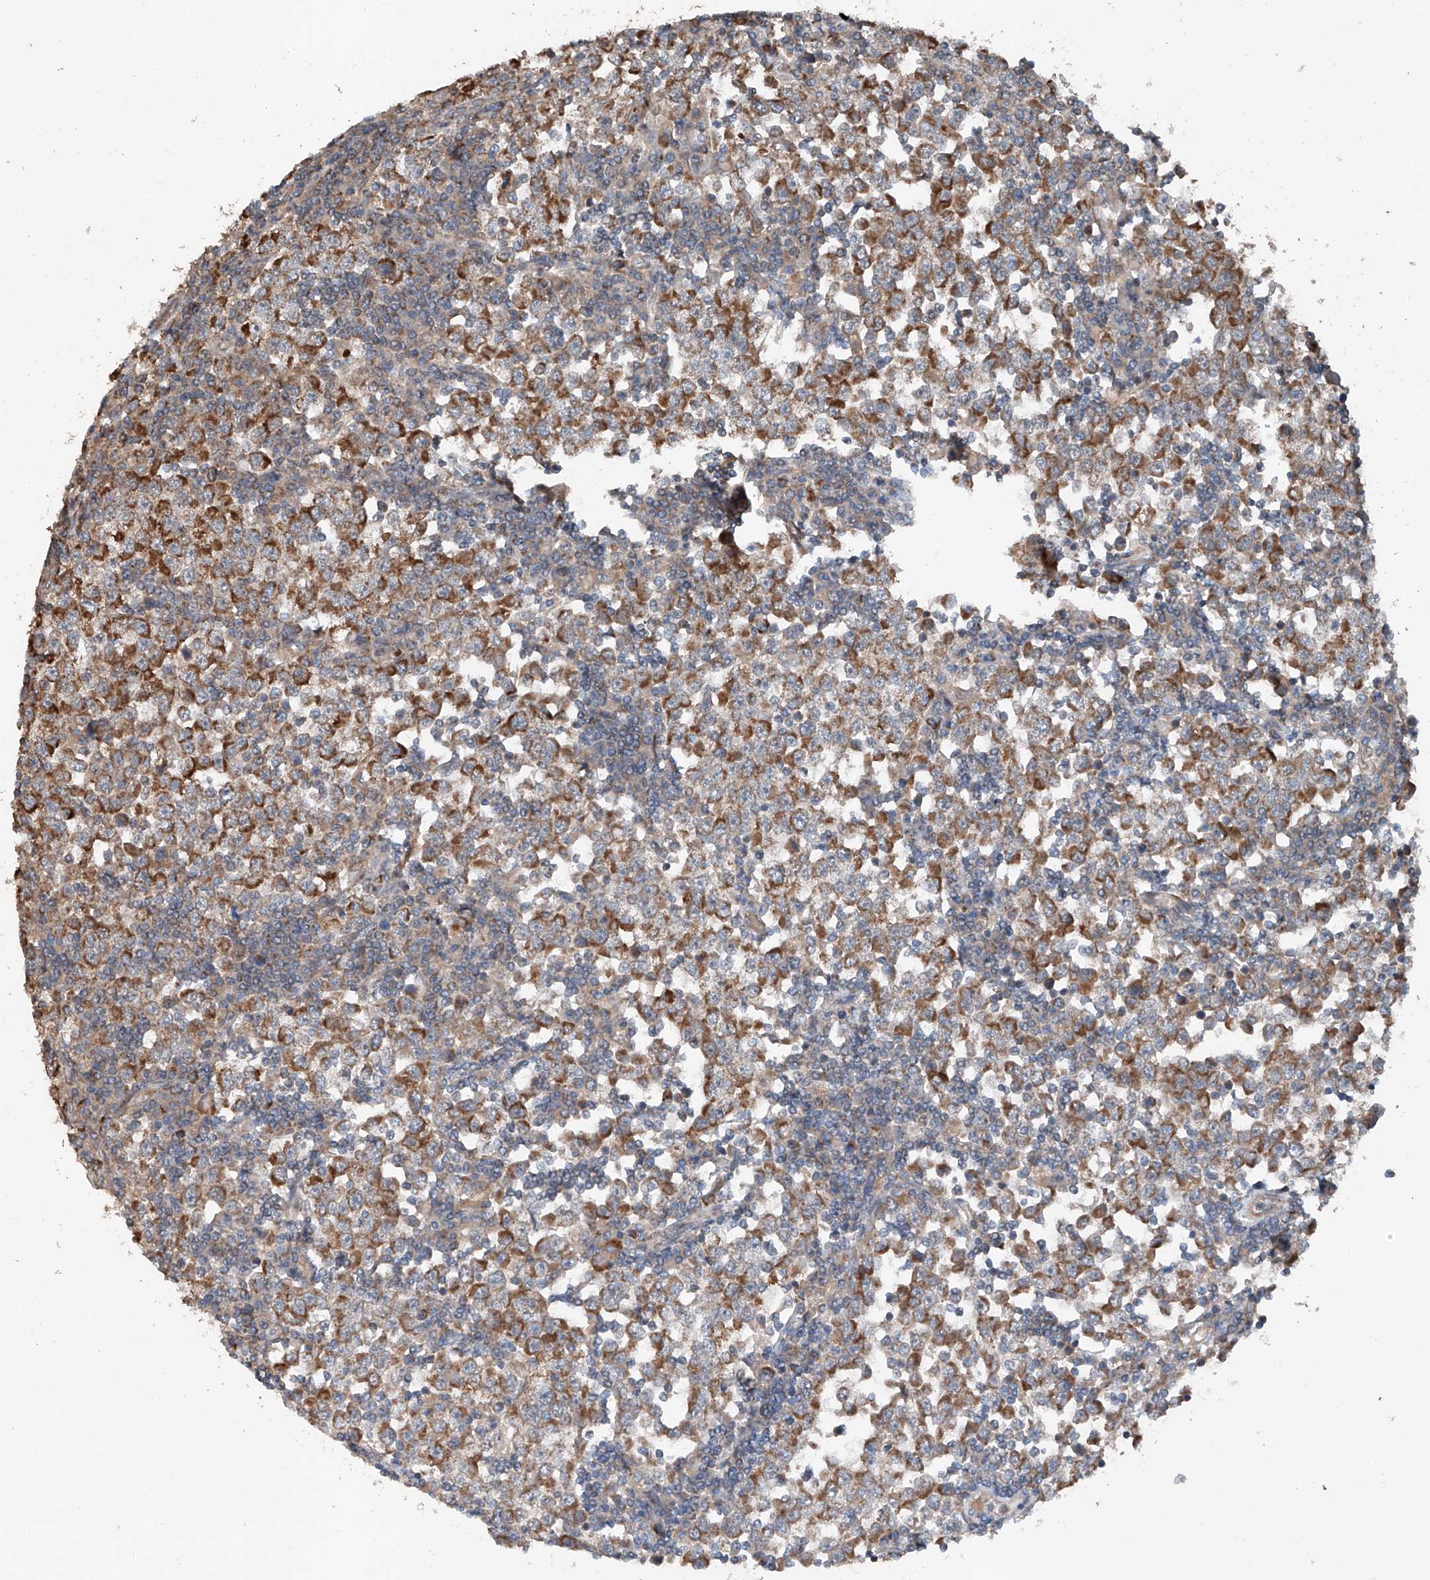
{"staining": {"intensity": "strong", "quantity": "25%-75%", "location": "cytoplasmic/membranous"}, "tissue": "testis cancer", "cell_type": "Tumor cells", "image_type": "cancer", "snomed": [{"axis": "morphology", "description": "Seminoma, NOS"}, {"axis": "topography", "description": "Testis"}], "caption": "A brown stain highlights strong cytoplasmic/membranous staining of a protein in human testis seminoma tumor cells. The staining was performed using DAB (3,3'-diaminobenzidine), with brown indicating positive protein expression. Nuclei are stained blue with hematoxylin.", "gene": "AP4B1", "patient": {"sex": "male", "age": 65}}